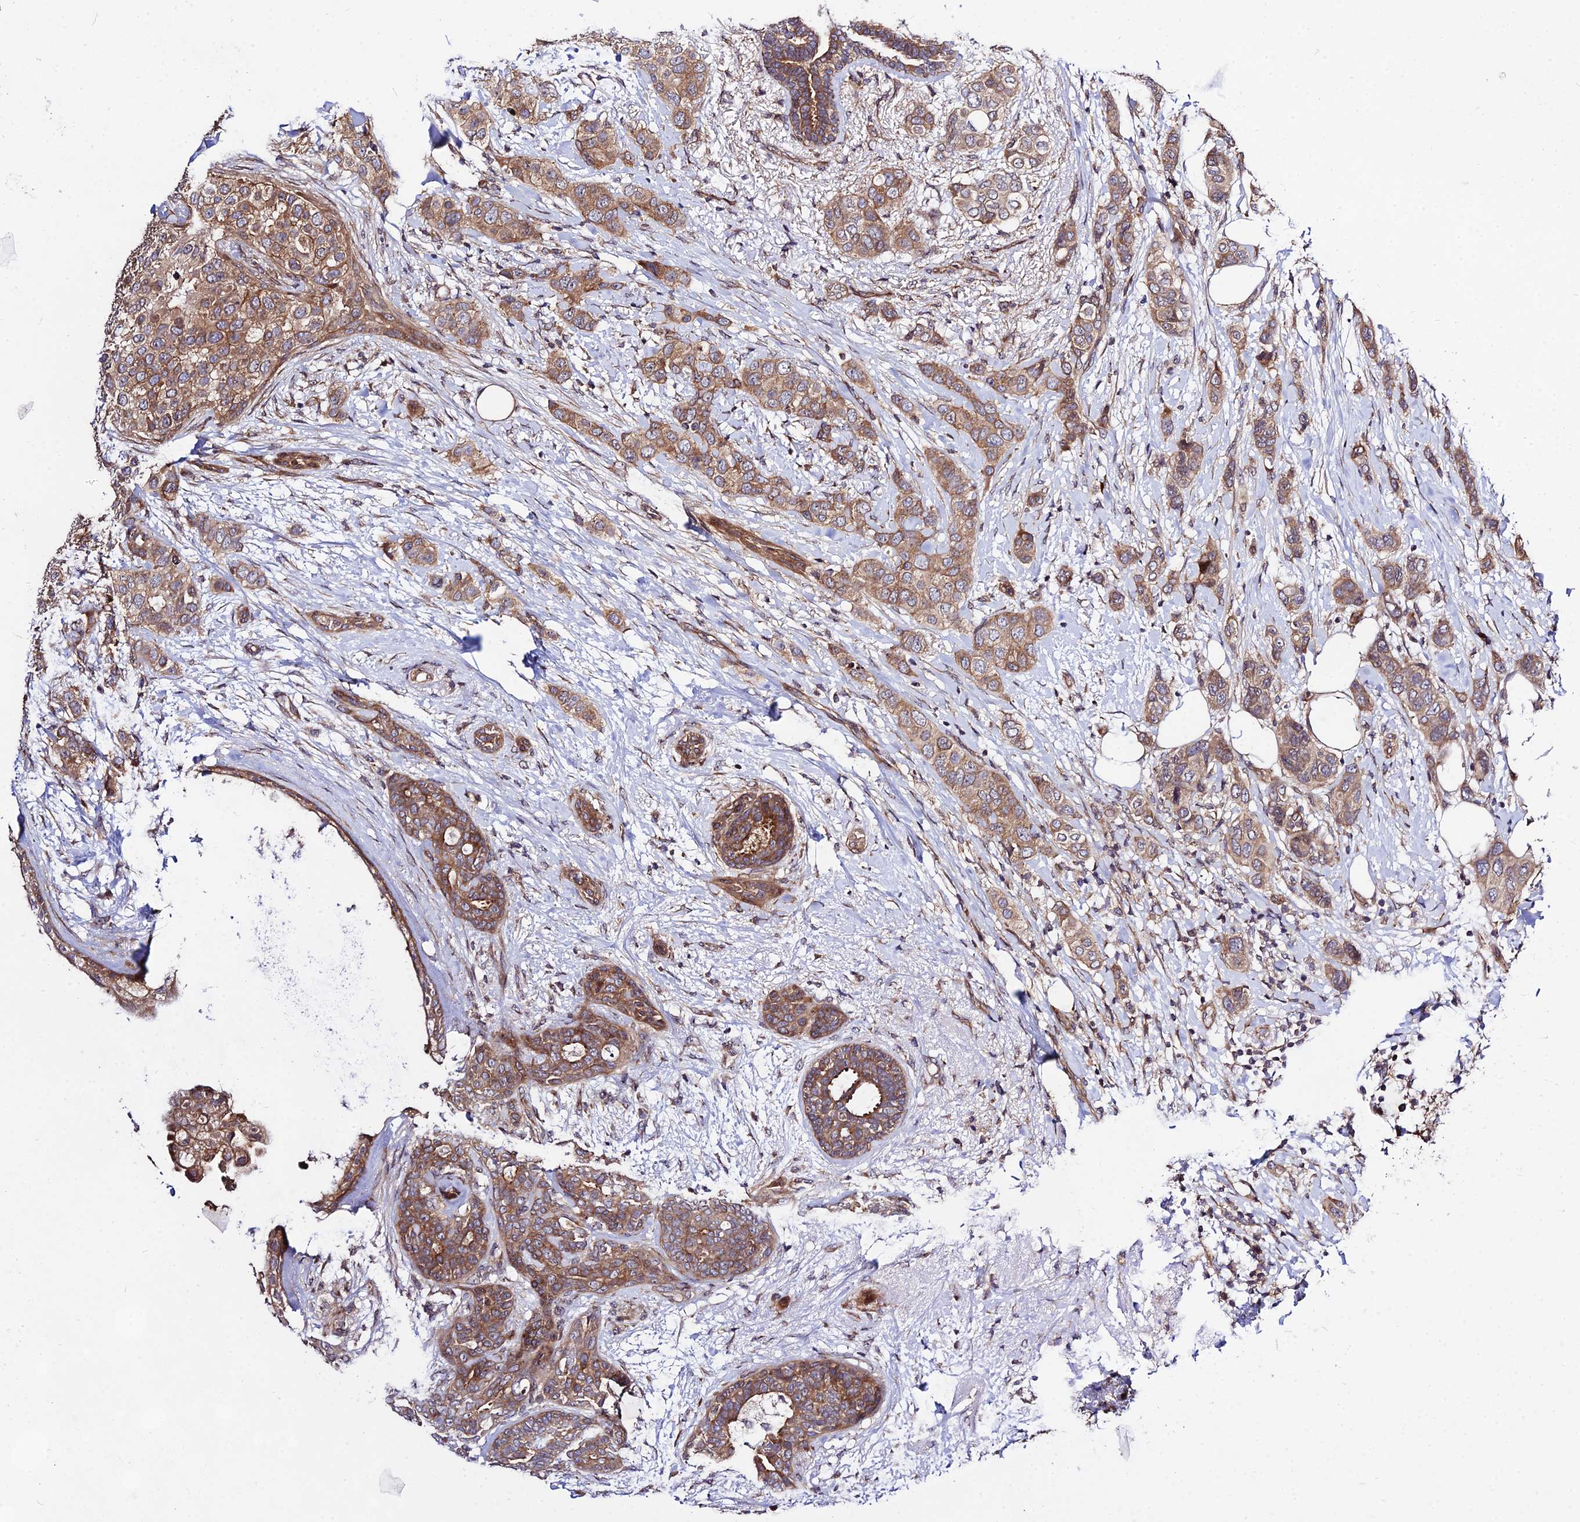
{"staining": {"intensity": "moderate", "quantity": ">75%", "location": "cytoplasmic/membranous"}, "tissue": "breast cancer", "cell_type": "Tumor cells", "image_type": "cancer", "snomed": [{"axis": "morphology", "description": "Lobular carcinoma"}, {"axis": "topography", "description": "Breast"}], "caption": "A photomicrograph showing moderate cytoplasmic/membranous positivity in approximately >75% of tumor cells in breast cancer, as visualized by brown immunohistochemical staining.", "gene": "SMG6", "patient": {"sex": "female", "age": 51}}